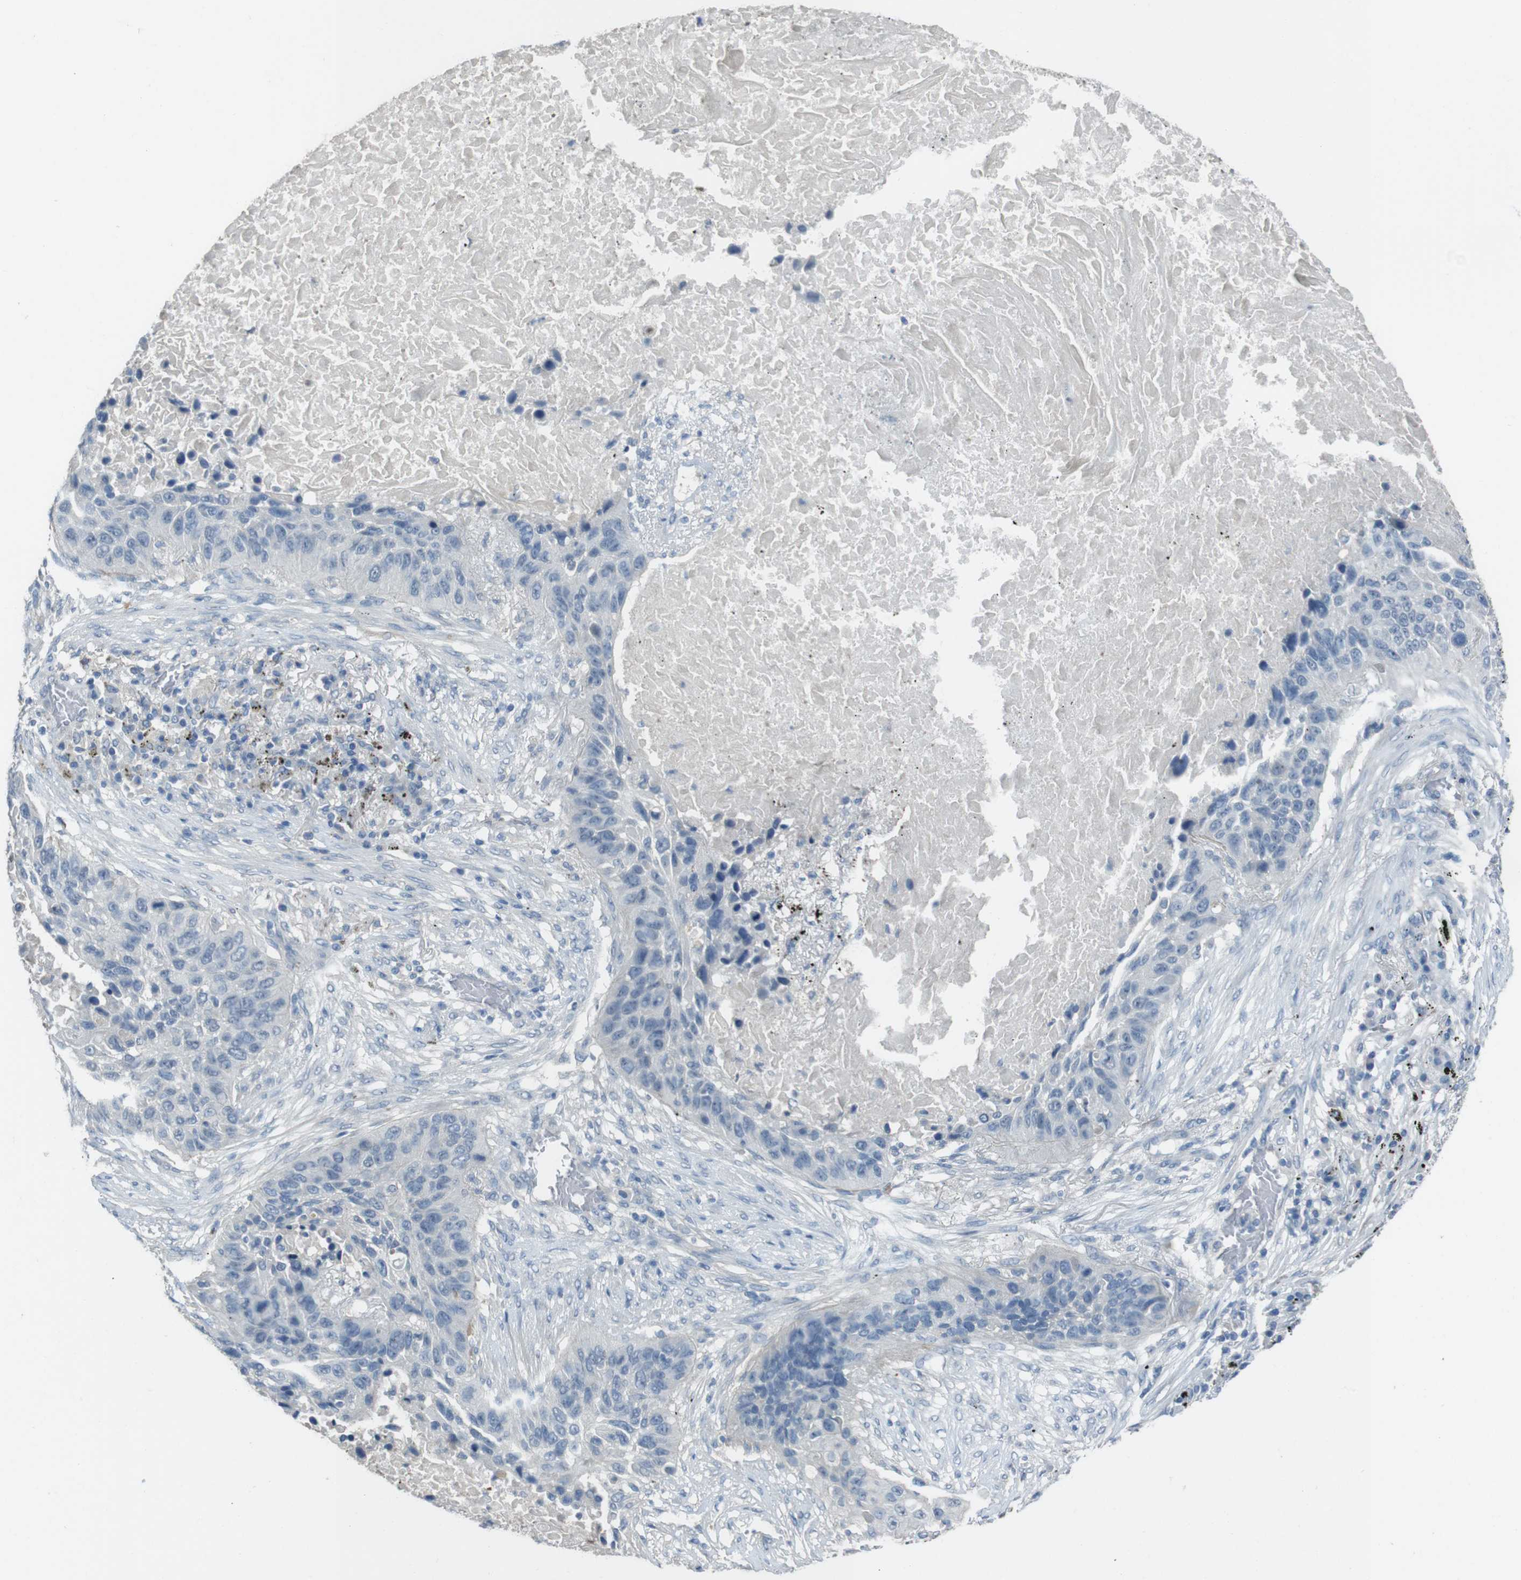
{"staining": {"intensity": "negative", "quantity": "none", "location": "none"}, "tissue": "lung cancer", "cell_type": "Tumor cells", "image_type": "cancer", "snomed": [{"axis": "morphology", "description": "Squamous cell carcinoma, NOS"}, {"axis": "topography", "description": "Lung"}], "caption": "This is an immunohistochemistry histopathology image of human lung cancer. There is no expression in tumor cells.", "gene": "ENTPD7", "patient": {"sex": "male", "age": 57}}